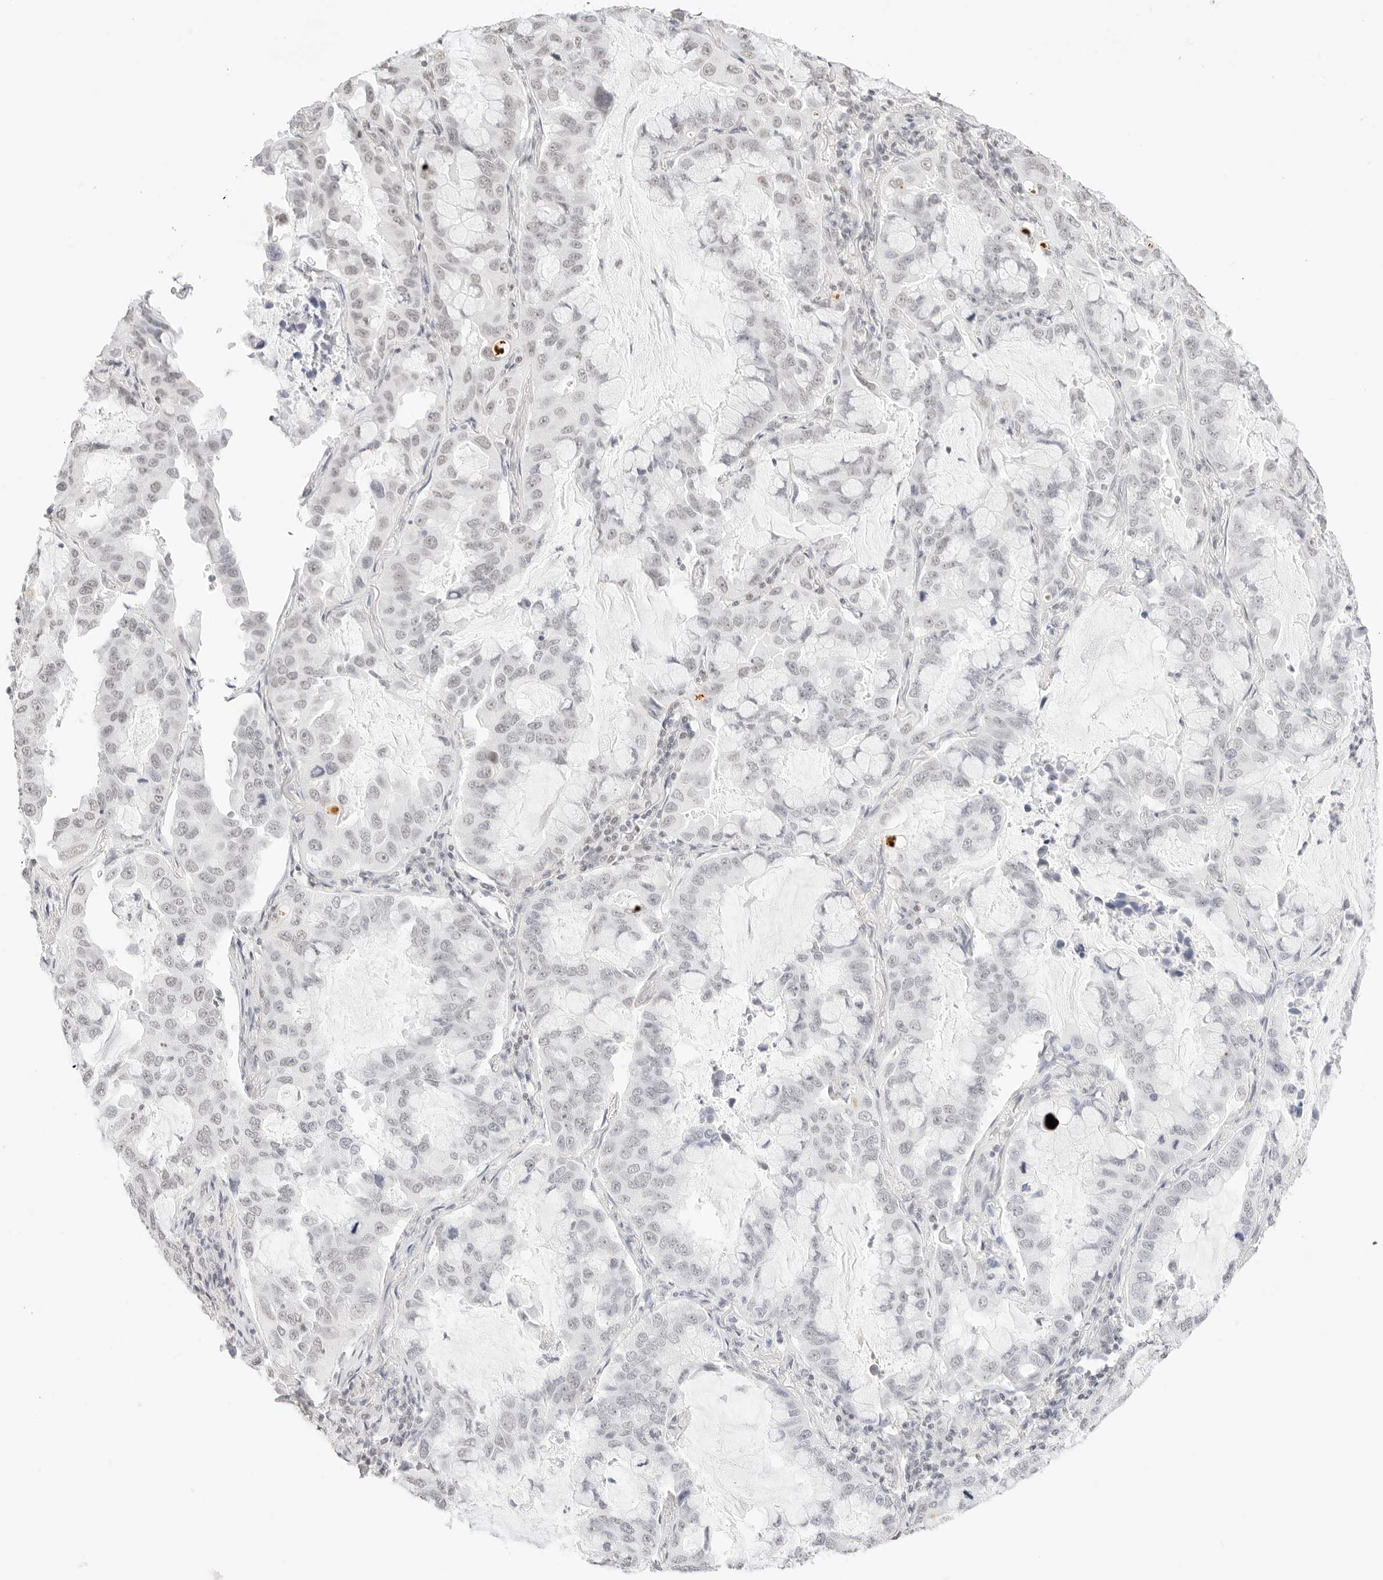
{"staining": {"intensity": "negative", "quantity": "none", "location": "none"}, "tissue": "lung cancer", "cell_type": "Tumor cells", "image_type": "cancer", "snomed": [{"axis": "morphology", "description": "Adenocarcinoma, NOS"}, {"axis": "topography", "description": "Lung"}], "caption": "Immunohistochemistry (IHC) of human lung adenocarcinoma exhibits no staining in tumor cells.", "gene": "FBLN5", "patient": {"sex": "male", "age": 64}}